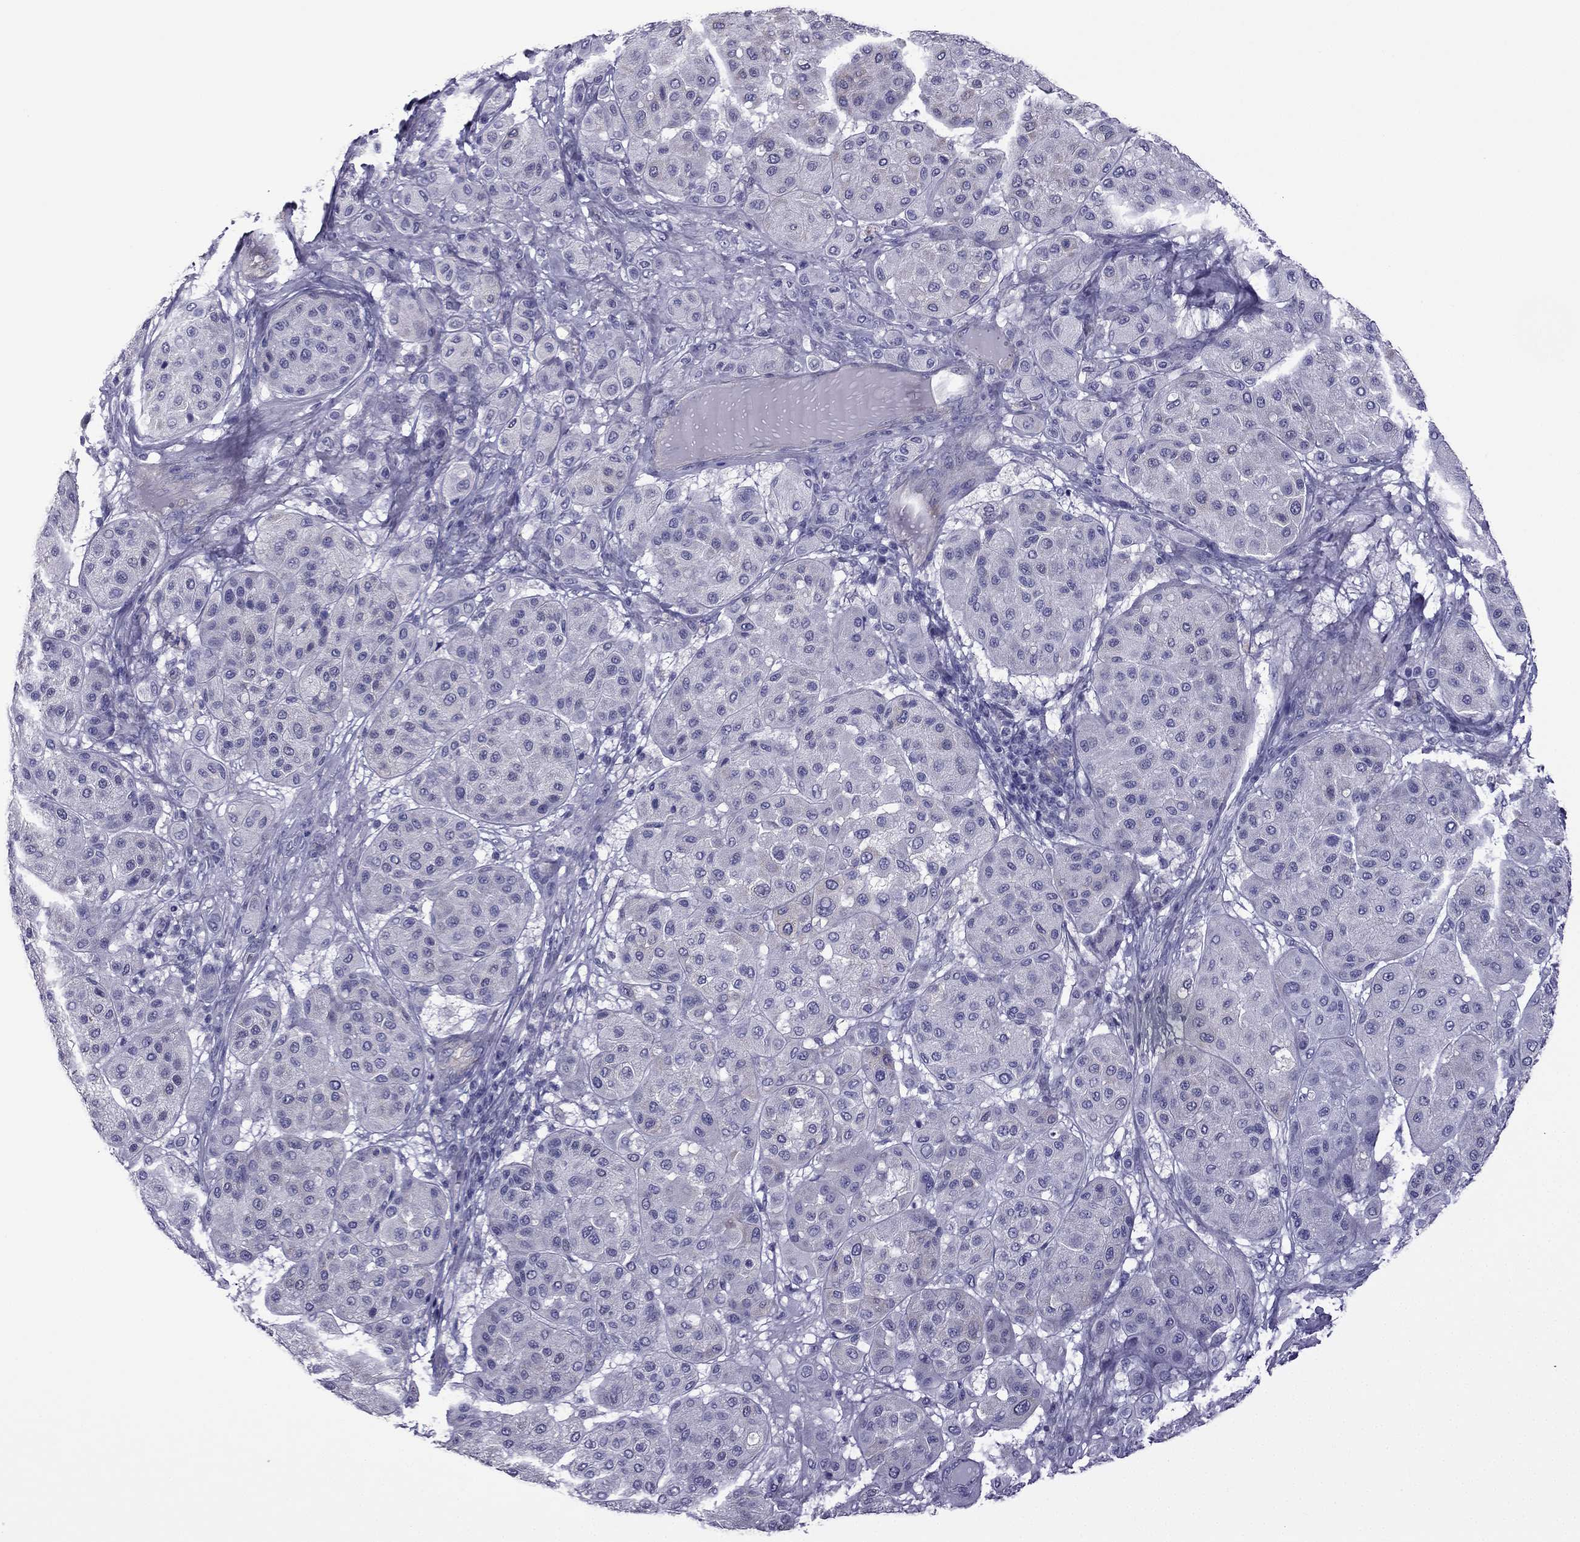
{"staining": {"intensity": "negative", "quantity": "none", "location": "none"}, "tissue": "melanoma", "cell_type": "Tumor cells", "image_type": "cancer", "snomed": [{"axis": "morphology", "description": "Malignant melanoma, Metastatic site"}, {"axis": "topography", "description": "Smooth muscle"}], "caption": "Immunohistochemical staining of human melanoma displays no significant staining in tumor cells.", "gene": "GJA8", "patient": {"sex": "male", "age": 41}}